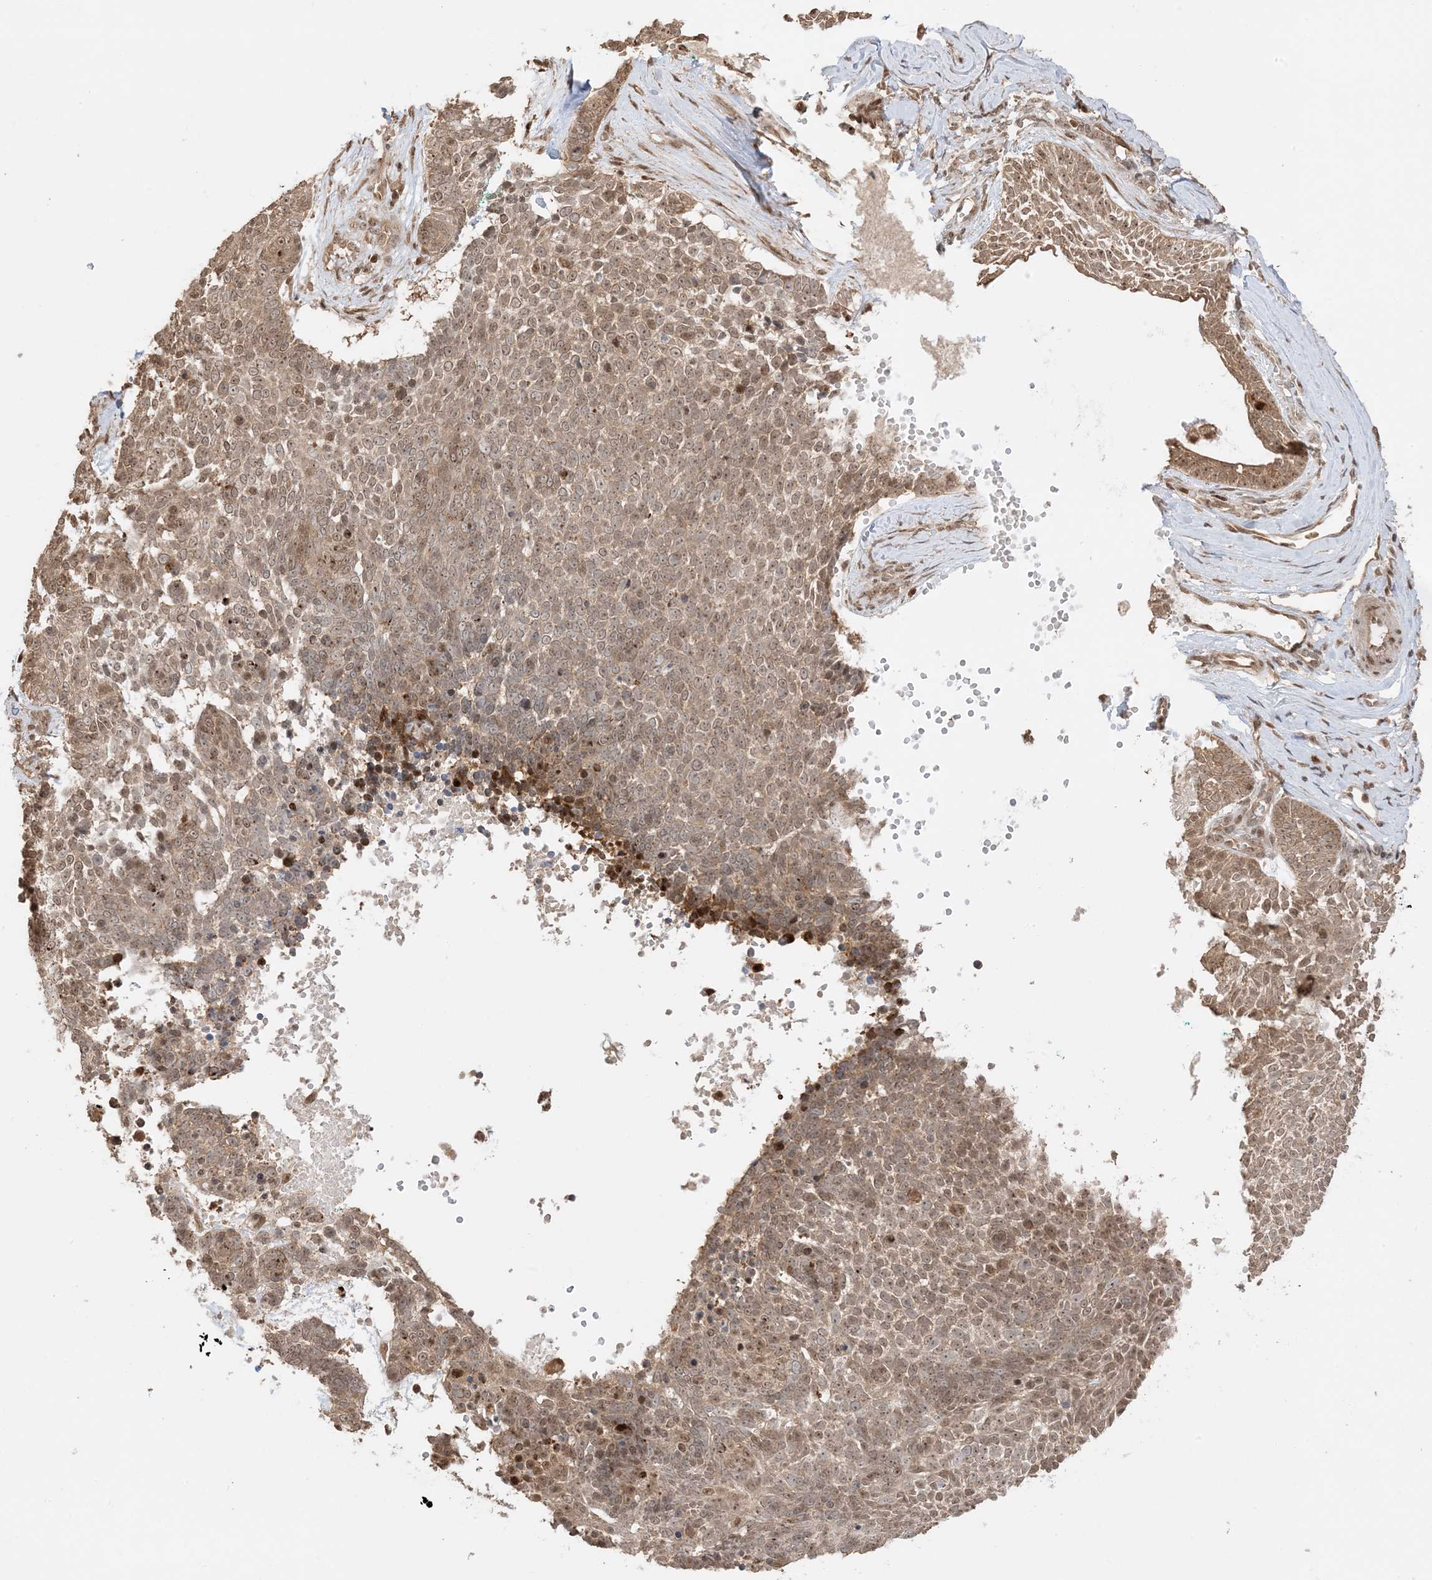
{"staining": {"intensity": "moderate", "quantity": ">75%", "location": "cytoplasmic/membranous,nuclear"}, "tissue": "skin cancer", "cell_type": "Tumor cells", "image_type": "cancer", "snomed": [{"axis": "morphology", "description": "Basal cell carcinoma"}, {"axis": "topography", "description": "Skin"}], "caption": "DAB immunohistochemical staining of human skin cancer exhibits moderate cytoplasmic/membranous and nuclear protein staining in about >75% of tumor cells.", "gene": "ZBTB41", "patient": {"sex": "female", "age": 81}}